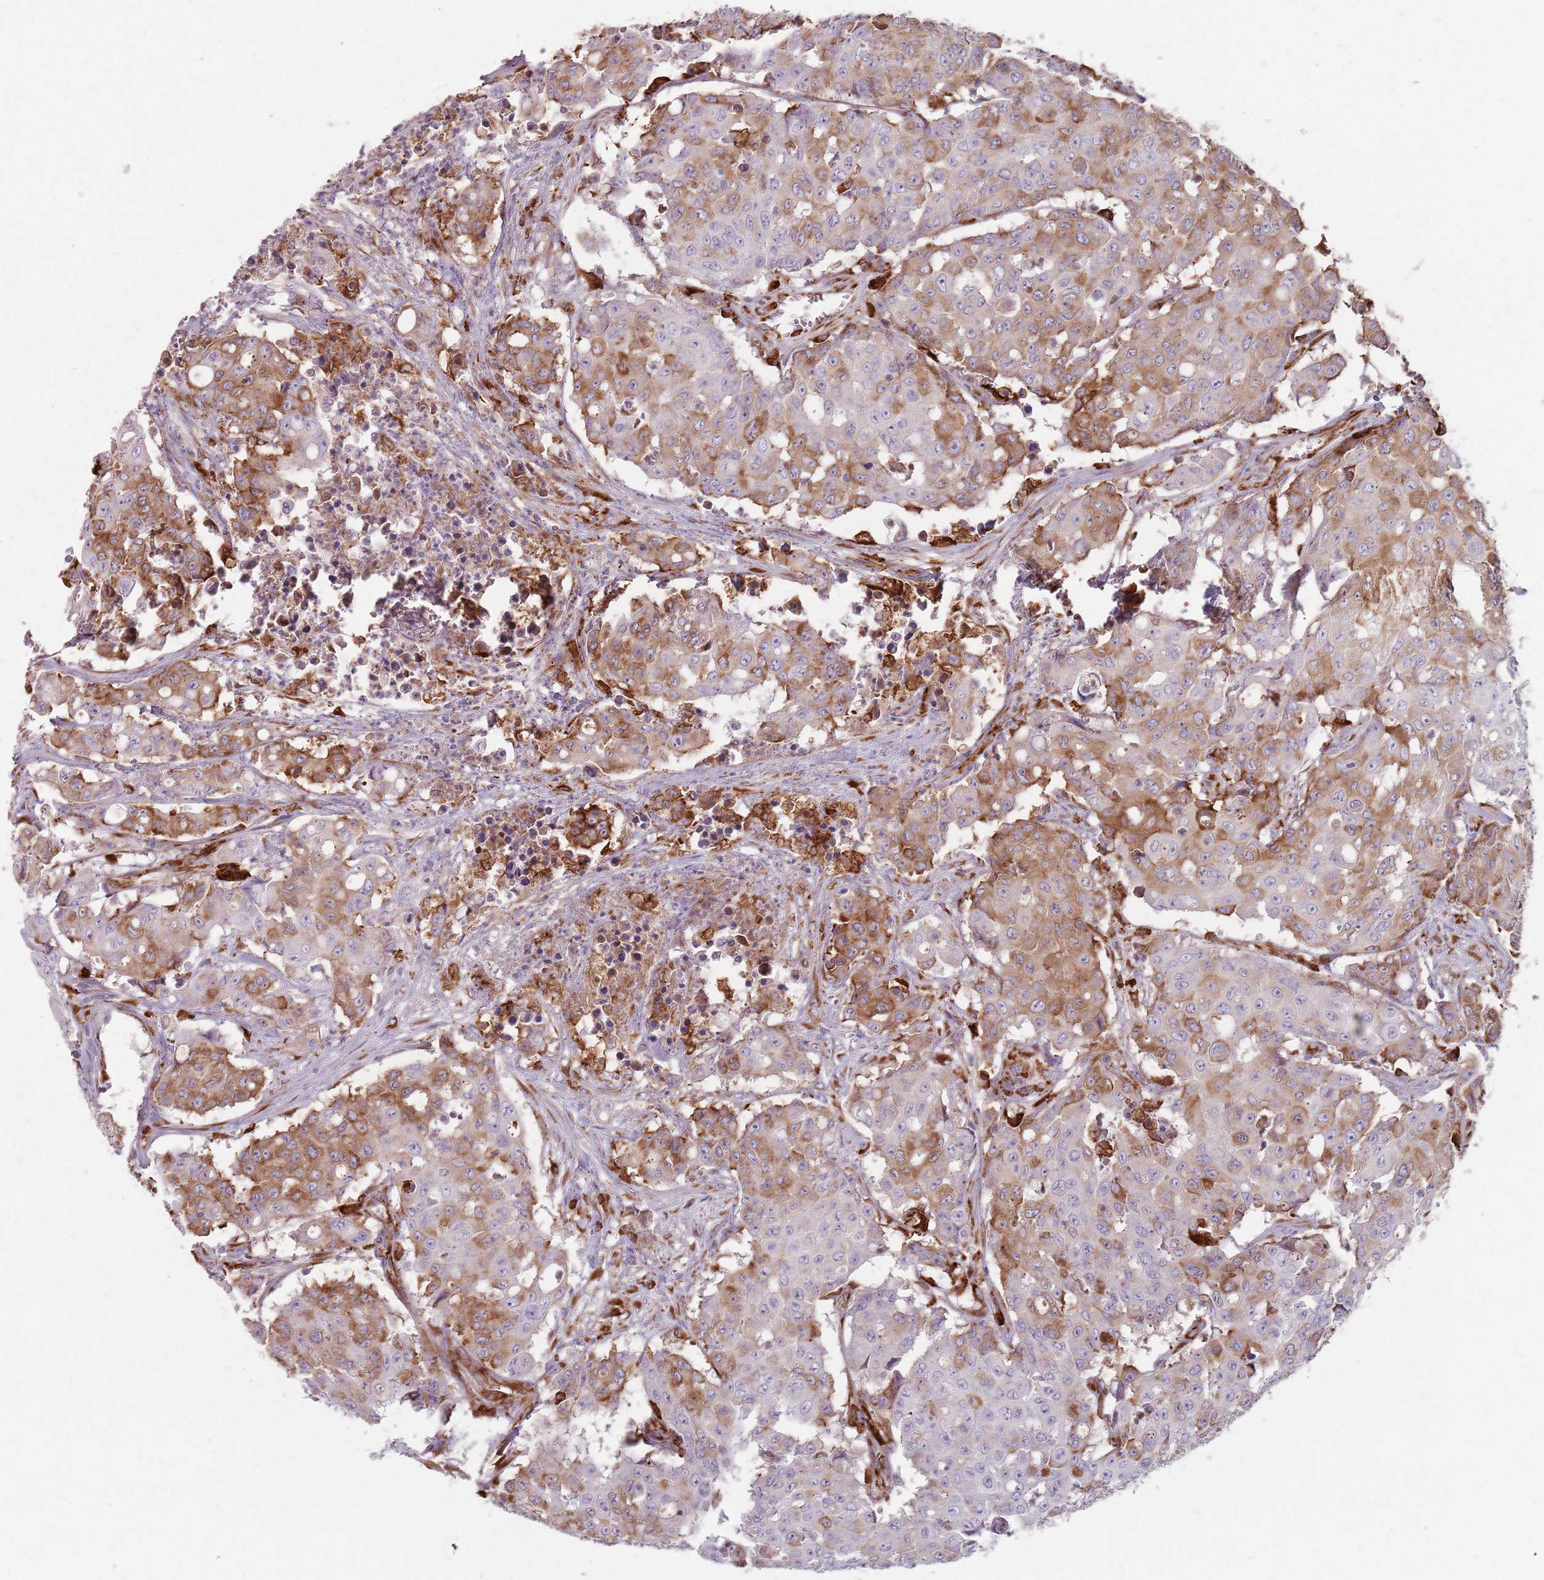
{"staining": {"intensity": "moderate", "quantity": "25%-75%", "location": "cytoplasmic/membranous"}, "tissue": "colorectal cancer", "cell_type": "Tumor cells", "image_type": "cancer", "snomed": [{"axis": "morphology", "description": "Adenocarcinoma, NOS"}, {"axis": "topography", "description": "Colon"}], "caption": "Immunohistochemistry (IHC) of adenocarcinoma (colorectal) displays medium levels of moderate cytoplasmic/membranous staining in approximately 25%-75% of tumor cells.", "gene": "COLGALT1", "patient": {"sex": "male", "age": 51}}